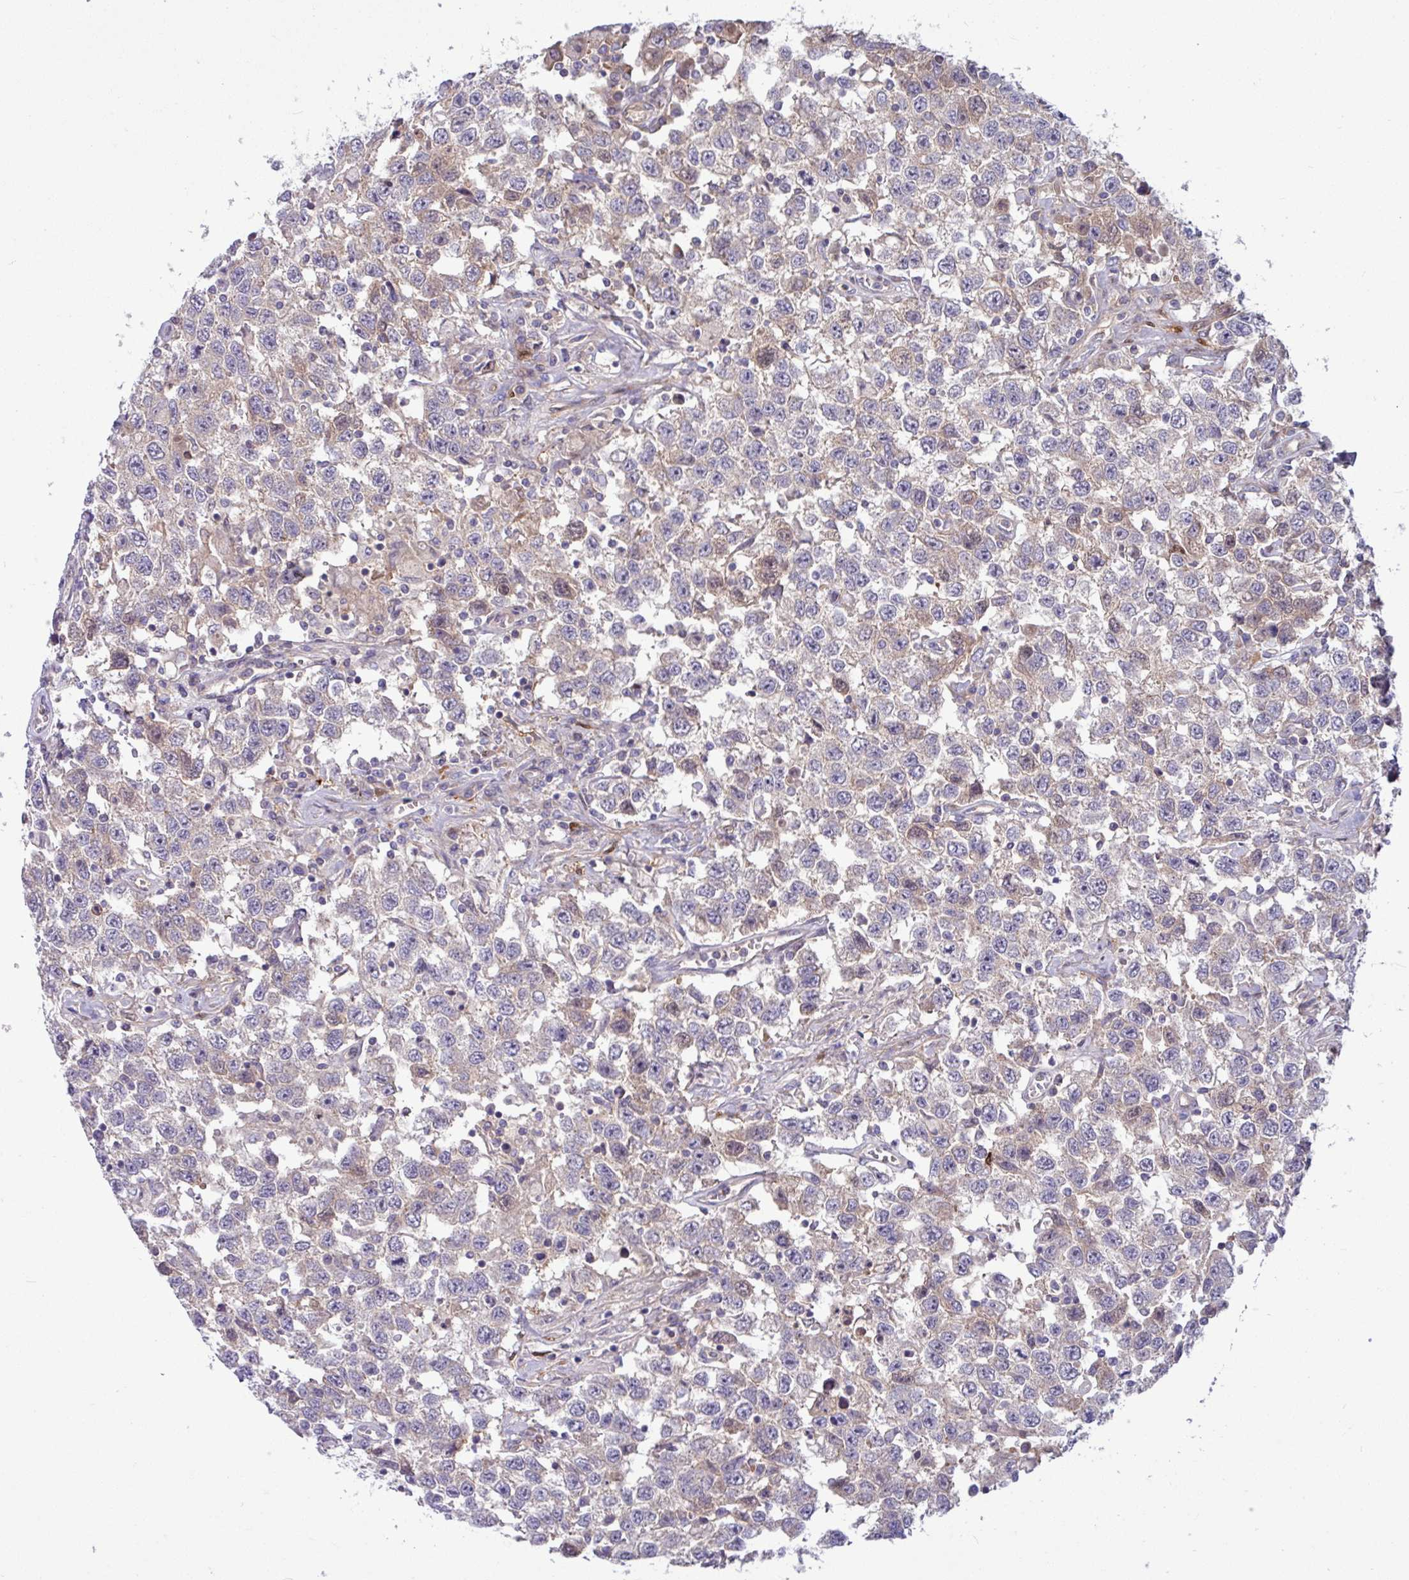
{"staining": {"intensity": "weak", "quantity": "<25%", "location": "cytoplasmic/membranous"}, "tissue": "testis cancer", "cell_type": "Tumor cells", "image_type": "cancer", "snomed": [{"axis": "morphology", "description": "Seminoma, NOS"}, {"axis": "topography", "description": "Testis"}], "caption": "Immunohistochemistry of human testis seminoma reveals no expression in tumor cells. The staining is performed using DAB brown chromogen with nuclei counter-stained in using hematoxylin.", "gene": "B4GALNT4", "patient": {"sex": "male", "age": 41}}